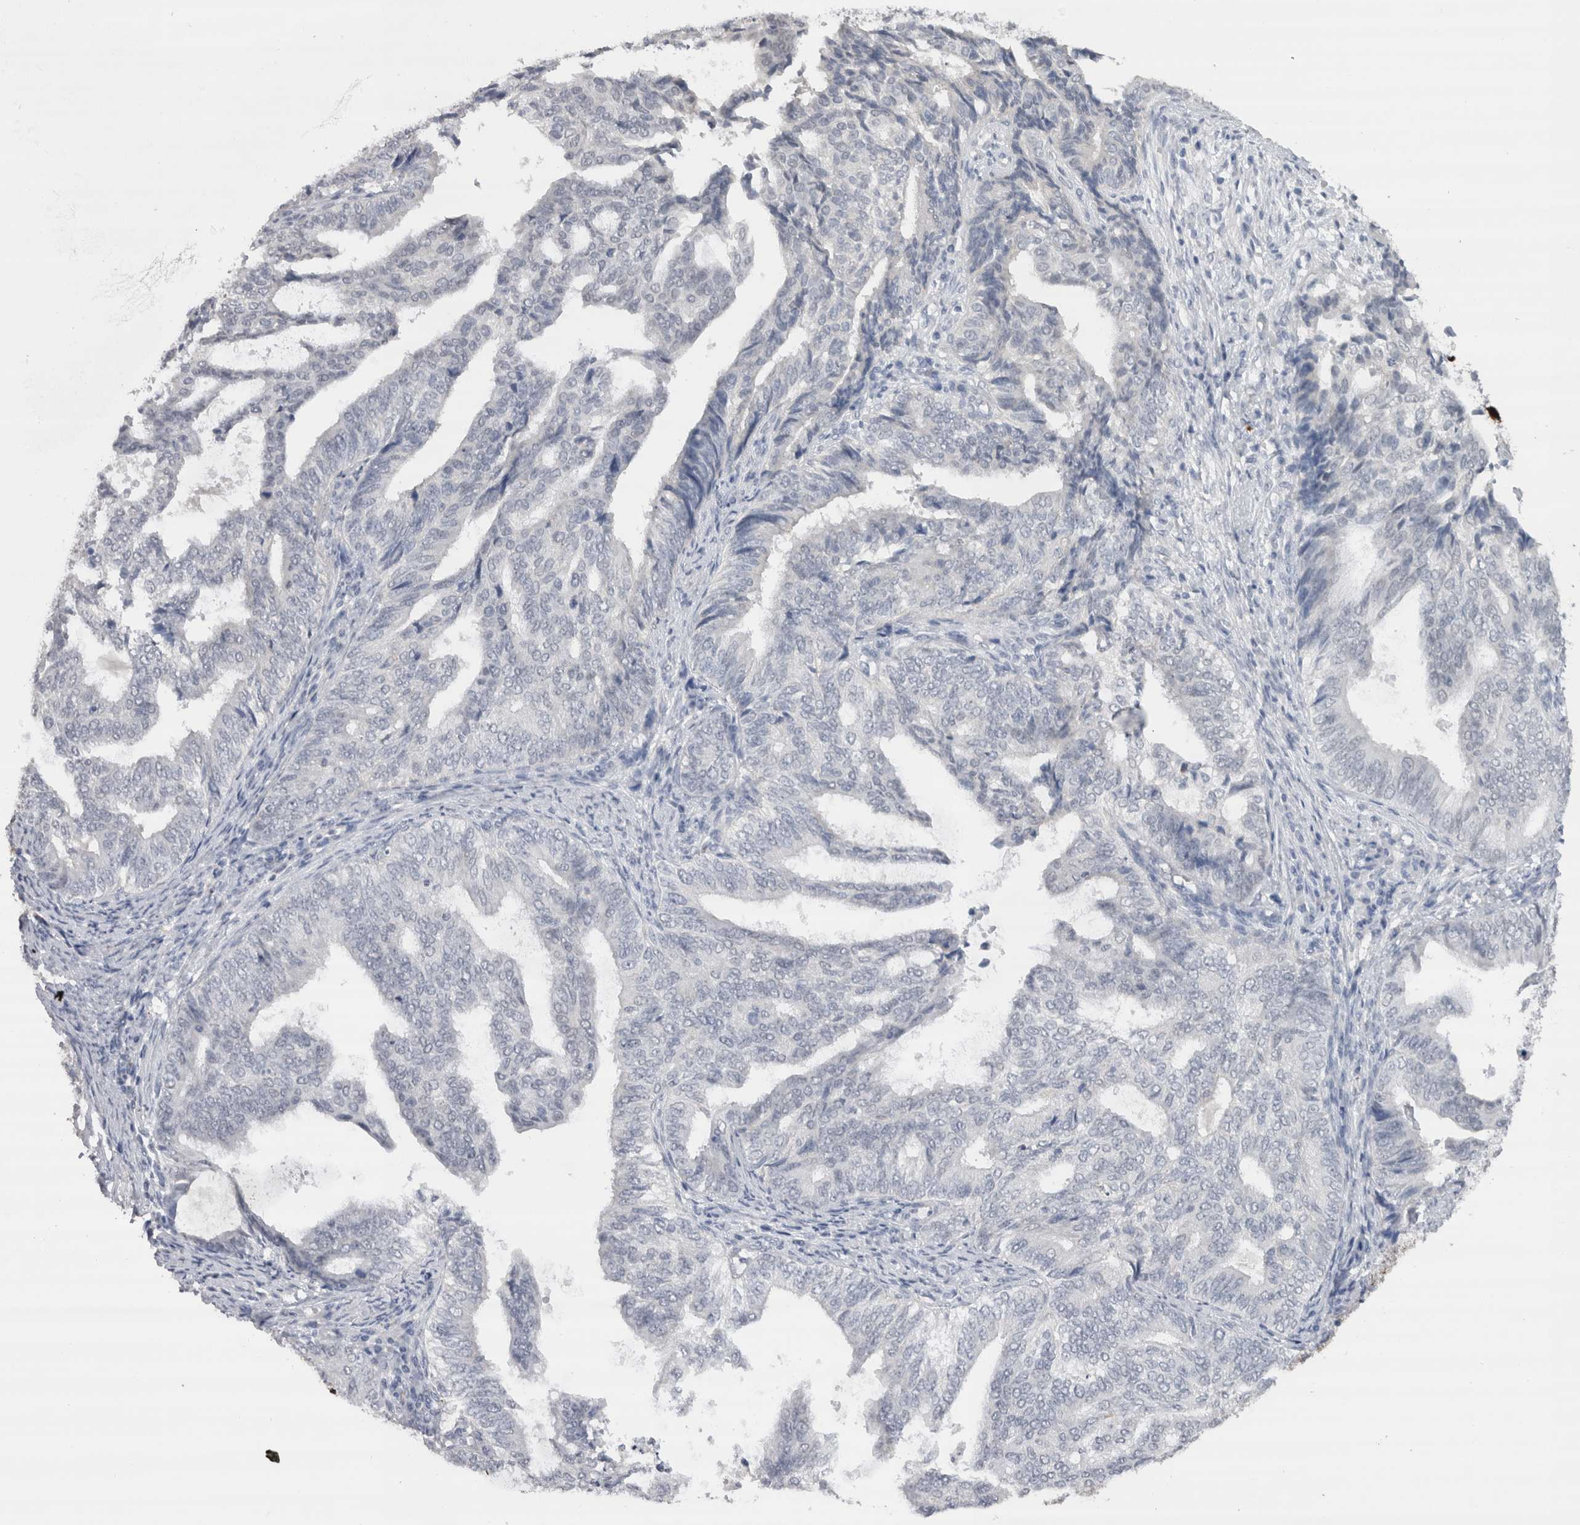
{"staining": {"intensity": "negative", "quantity": "none", "location": "none"}, "tissue": "endometrial cancer", "cell_type": "Tumor cells", "image_type": "cancer", "snomed": [{"axis": "morphology", "description": "Adenocarcinoma, NOS"}, {"axis": "topography", "description": "Endometrium"}], "caption": "This is an IHC photomicrograph of adenocarcinoma (endometrial). There is no positivity in tumor cells.", "gene": "CDH17", "patient": {"sex": "female", "age": 58}}